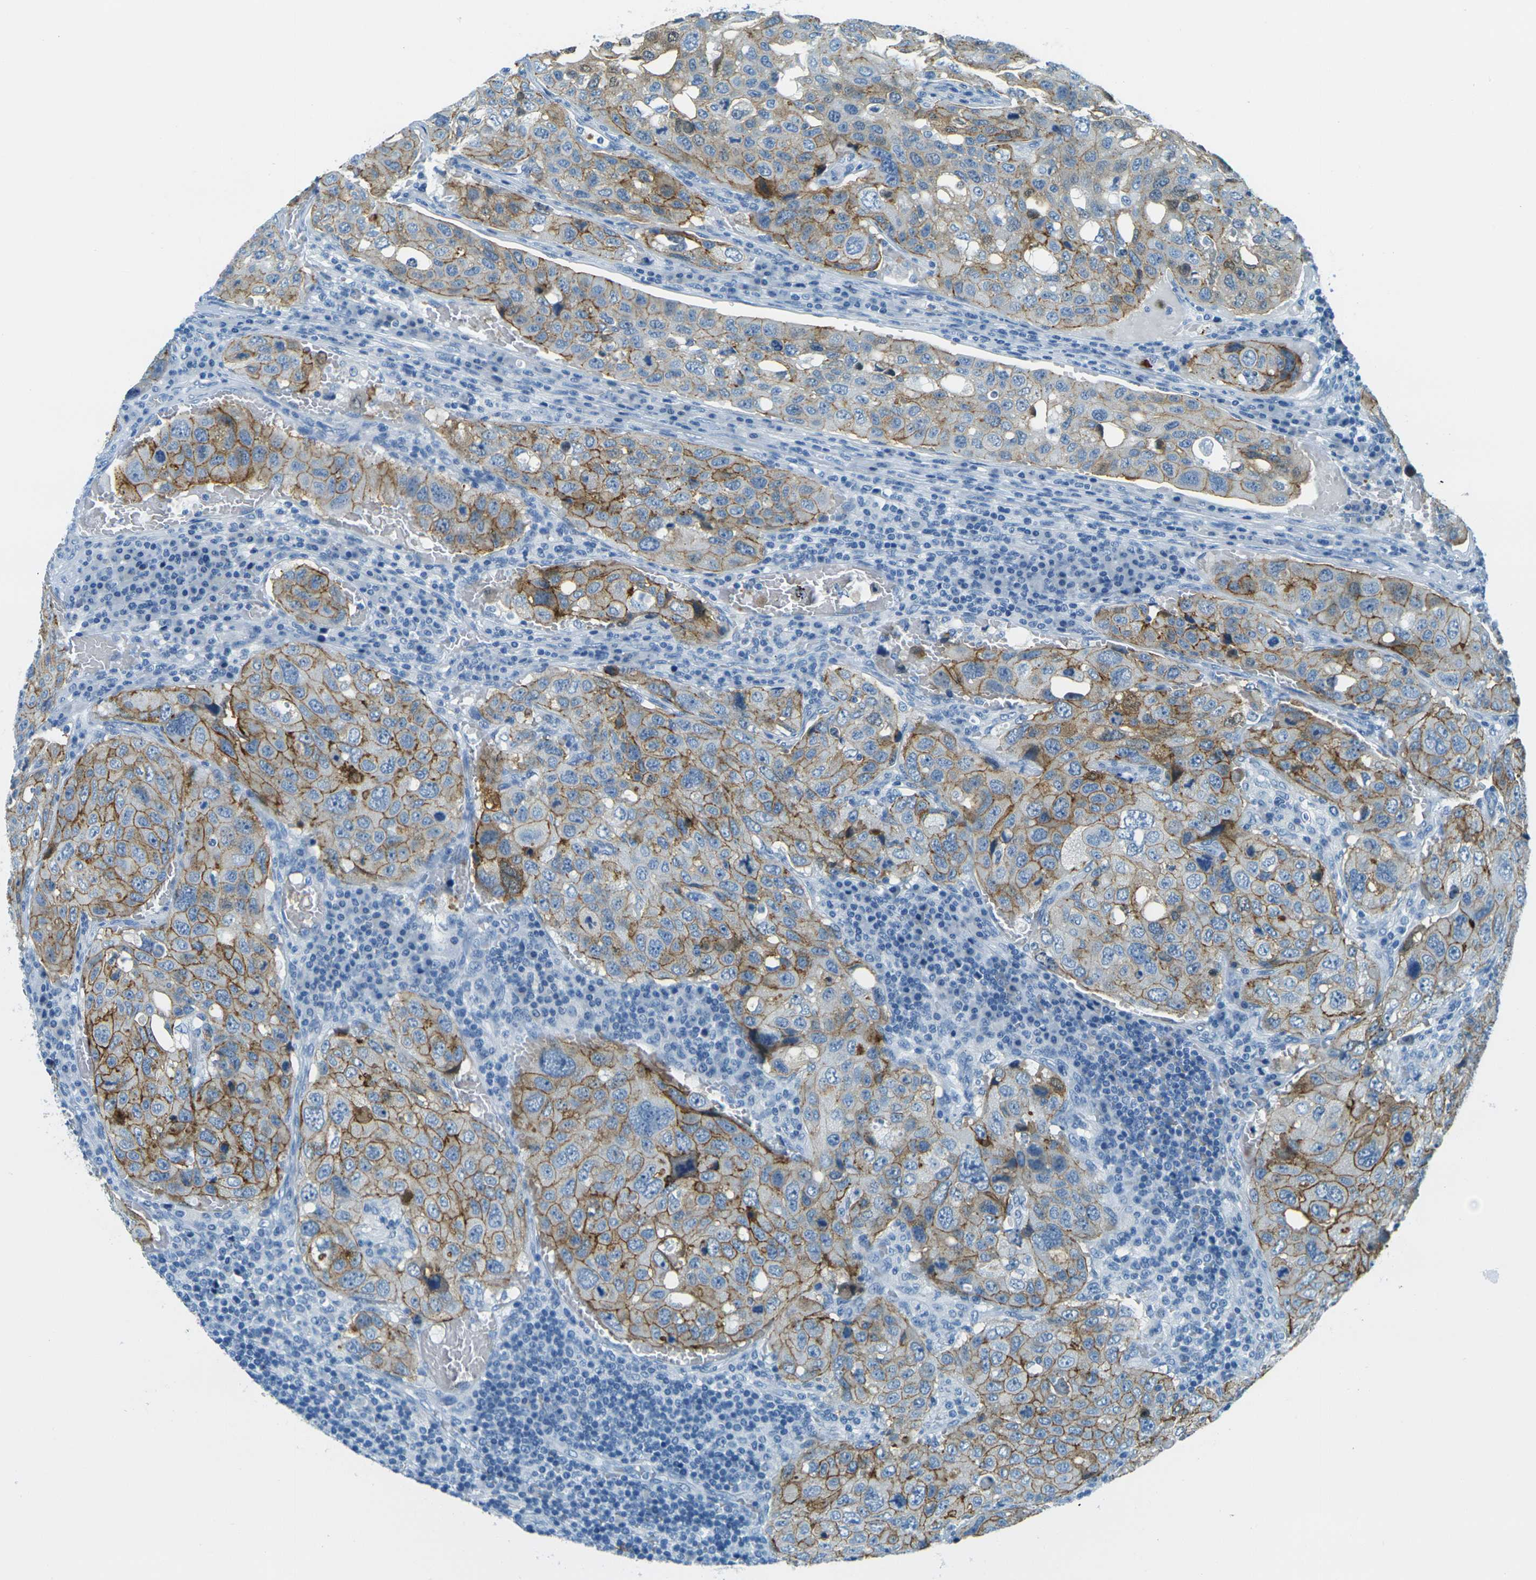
{"staining": {"intensity": "moderate", "quantity": "25%-75%", "location": "cytoplasmic/membranous"}, "tissue": "urothelial cancer", "cell_type": "Tumor cells", "image_type": "cancer", "snomed": [{"axis": "morphology", "description": "Urothelial carcinoma, High grade"}, {"axis": "topography", "description": "Lymph node"}, {"axis": "topography", "description": "Urinary bladder"}], "caption": "High-power microscopy captured an IHC micrograph of urothelial cancer, revealing moderate cytoplasmic/membranous positivity in about 25%-75% of tumor cells.", "gene": "OCLN", "patient": {"sex": "male", "age": 51}}